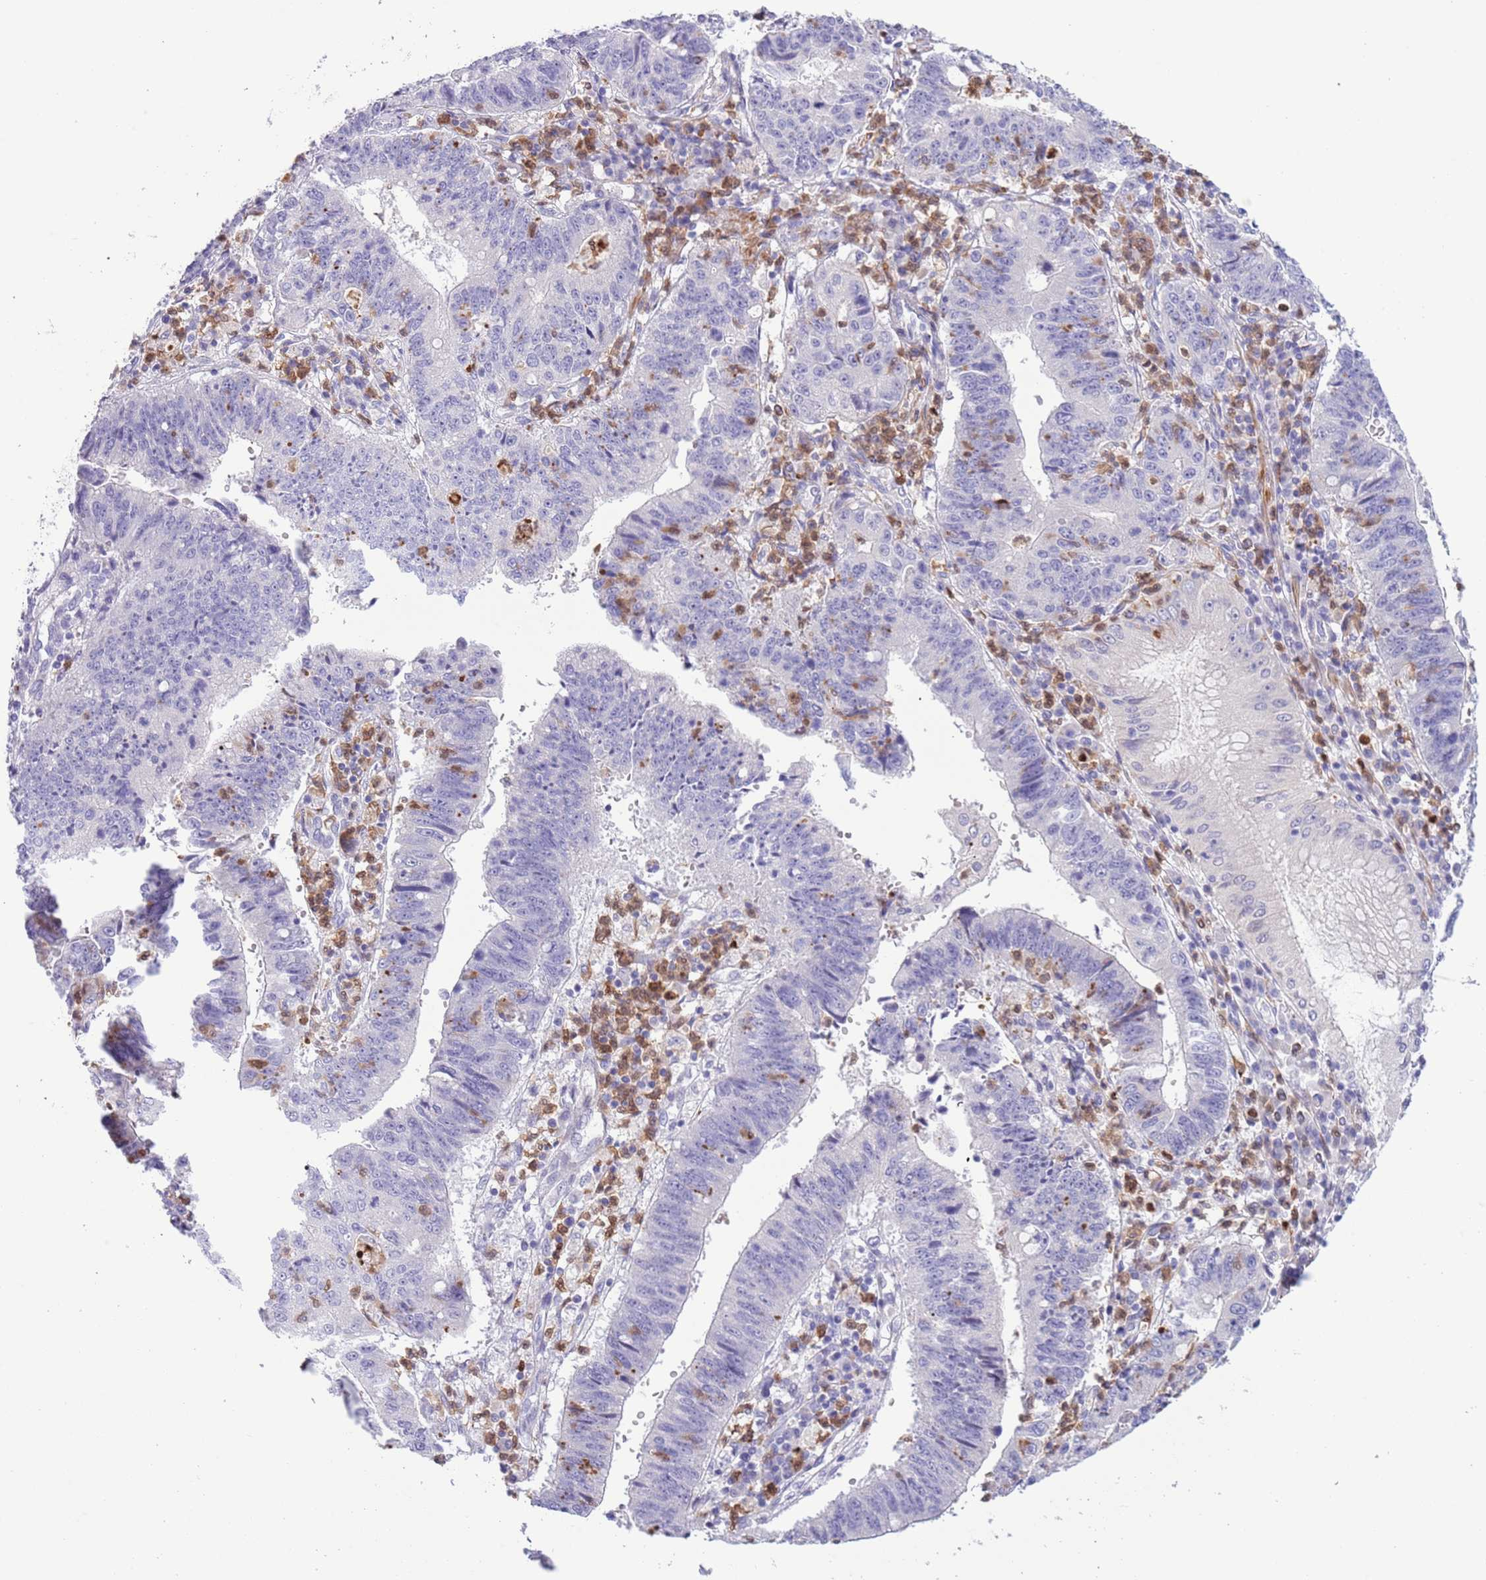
{"staining": {"intensity": "negative", "quantity": "none", "location": "none"}, "tissue": "stomach cancer", "cell_type": "Tumor cells", "image_type": "cancer", "snomed": [{"axis": "morphology", "description": "Adenocarcinoma, NOS"}, {"axis": "topography", "description": "Stomach"}], "caption": "An IHC micrograph of adenocarcinoma (stomach) is shown. There is no staining in tumor cells of adenocarcinoma (stomach). (Brightfield microscopy of DAB immunohistochemistry at high magnification).", "gene": "OR6M1", "patient": {"sex": "male", "age": 59}}